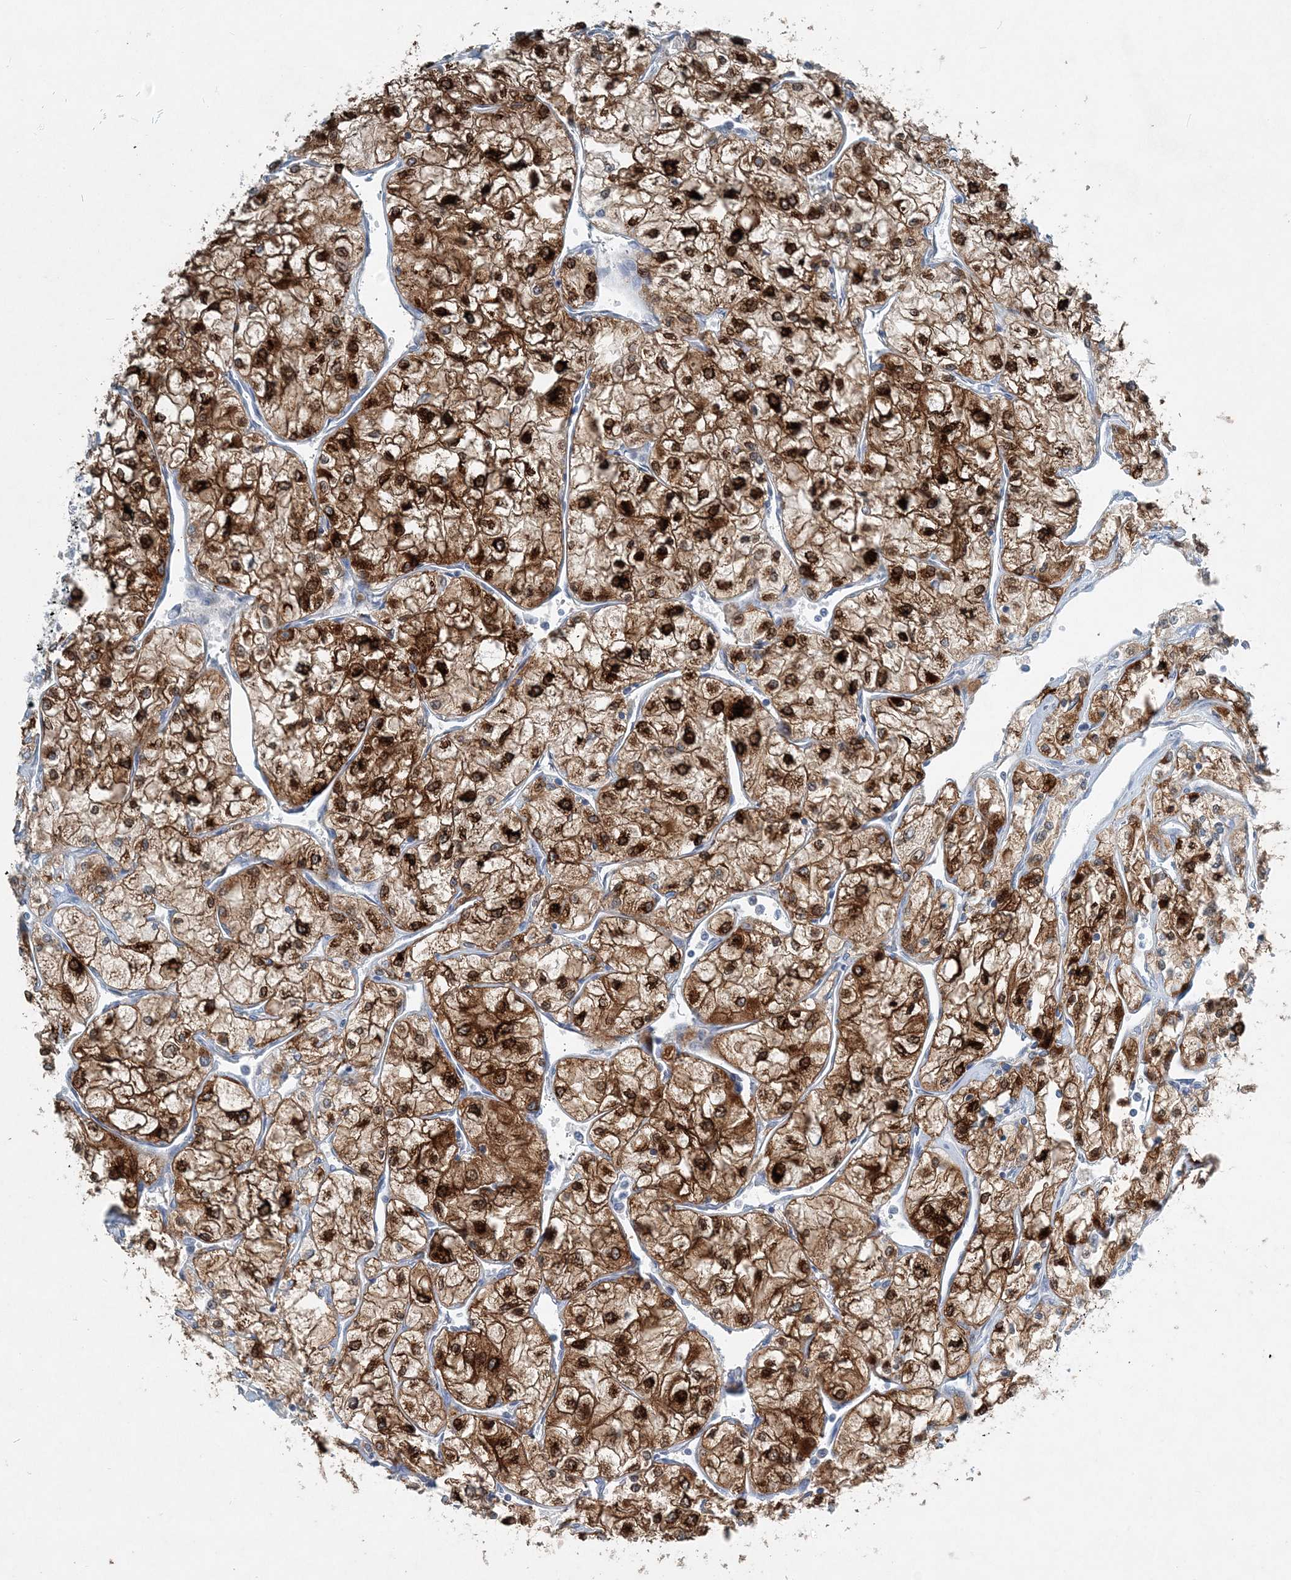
{"staining": {"intensity": "strong", "quantity": ">75%", "location": "cytoplasmic/membranous,nuclear"}, "tissue": "renal cancer", "cell_type": "Tumor cells", "image_type": "cancer", "snomed": [{"axis": "morphology", "description": "Adenocarcinoma, NOS"}, {"axis": "topography", "description": "Kidney"}], "caption": "Protein staining demonstrates strong cytoplasmic/membranous and nuclear expression in approximately >75% of tumor cells in renal adenocarcinoma. (DAB (3,3'-diaminobenzidine) IHC, brown staining for protein, blue staining for nuclei).", "gene": "ARMH1", "patient": {"sex": "male", "age": 80}}